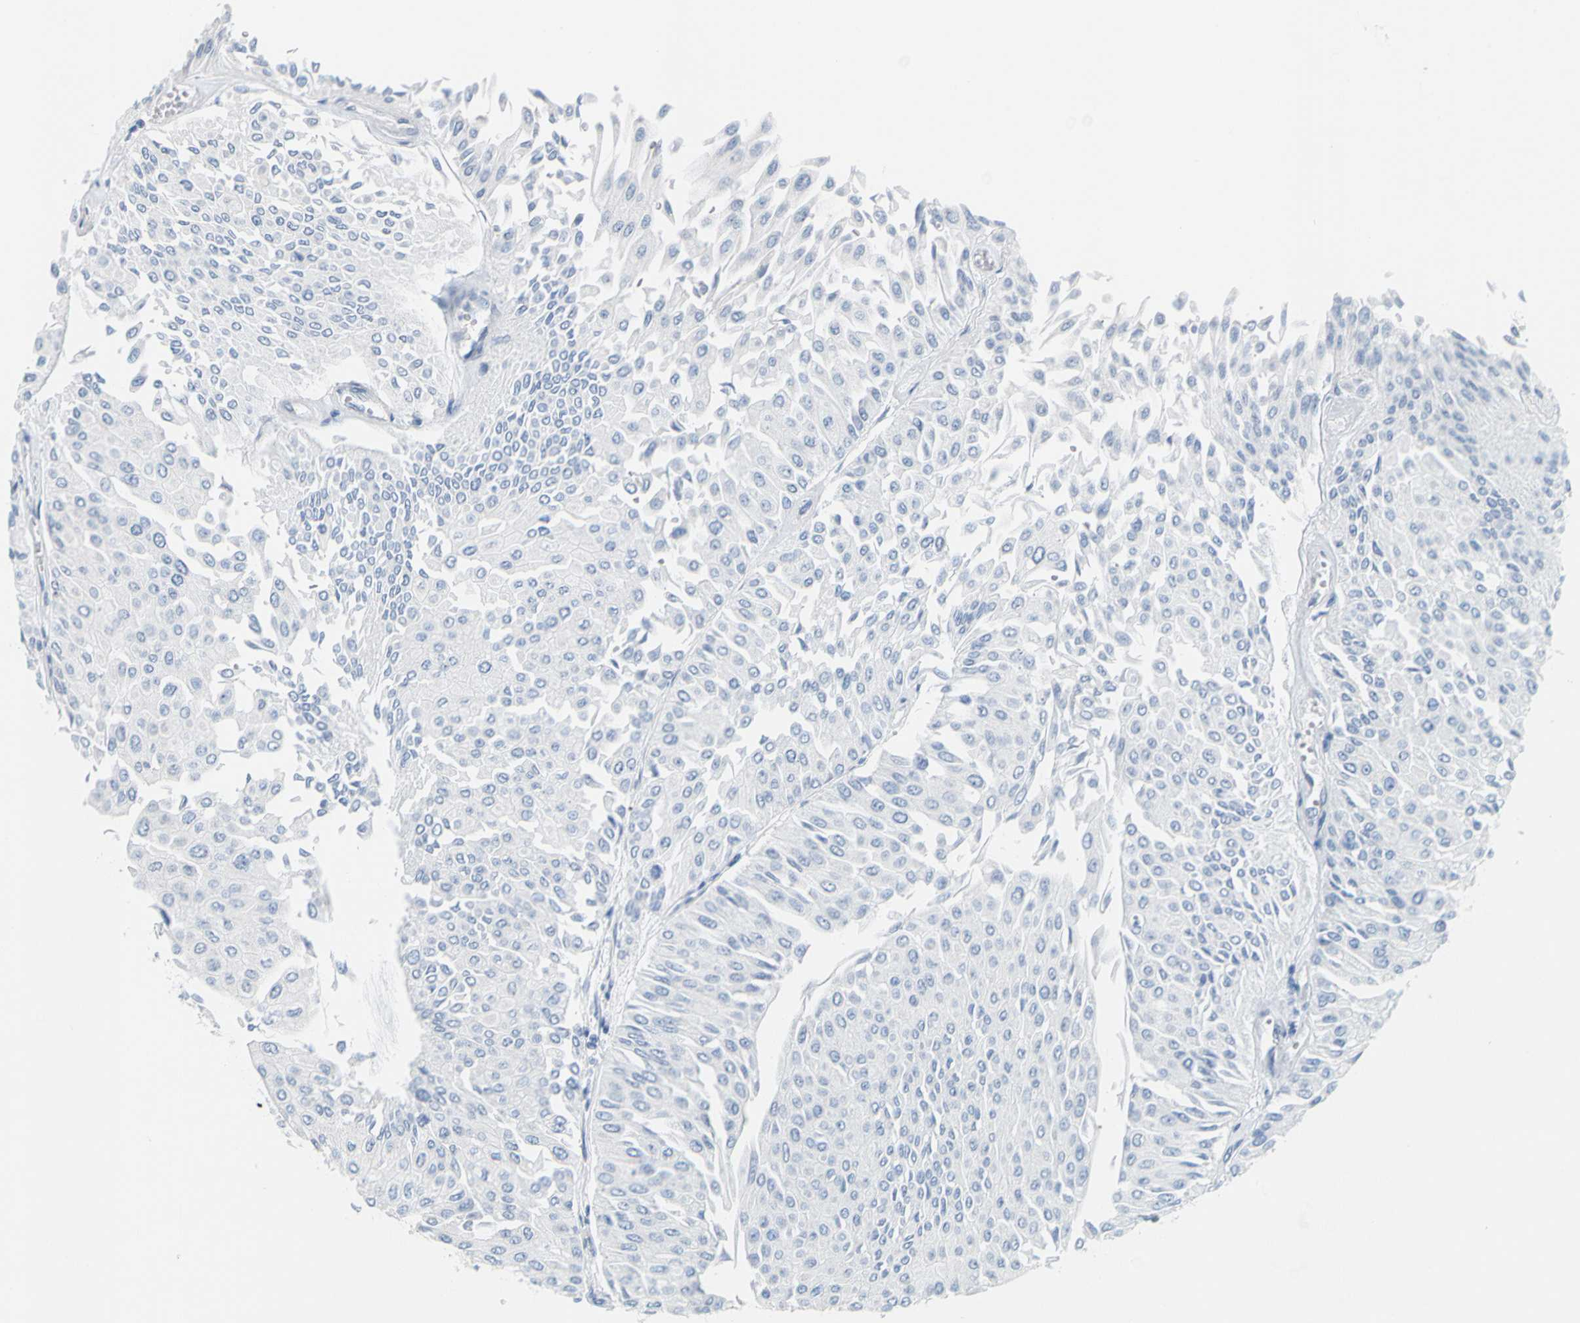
{"staining": {"intensity": "negative", "quantity": "none", "location": "none"}, "tissue": "urothelial cancer", "cell_type": "Tumor cells", "image_type": "cancer", "snomed": [{"axis": "morphology", "description": "Urothelial carcinoma, Low grade"}, {"axis": "topography", "description": "Urinary bladder"}], "caption": "Immunohistochemical staining of low-grade urothelial carcinoma exhibits no significant positivity in tumor cells.", "gene": "OPN1SW", "patient": {"sex": "male", "age": 67}}